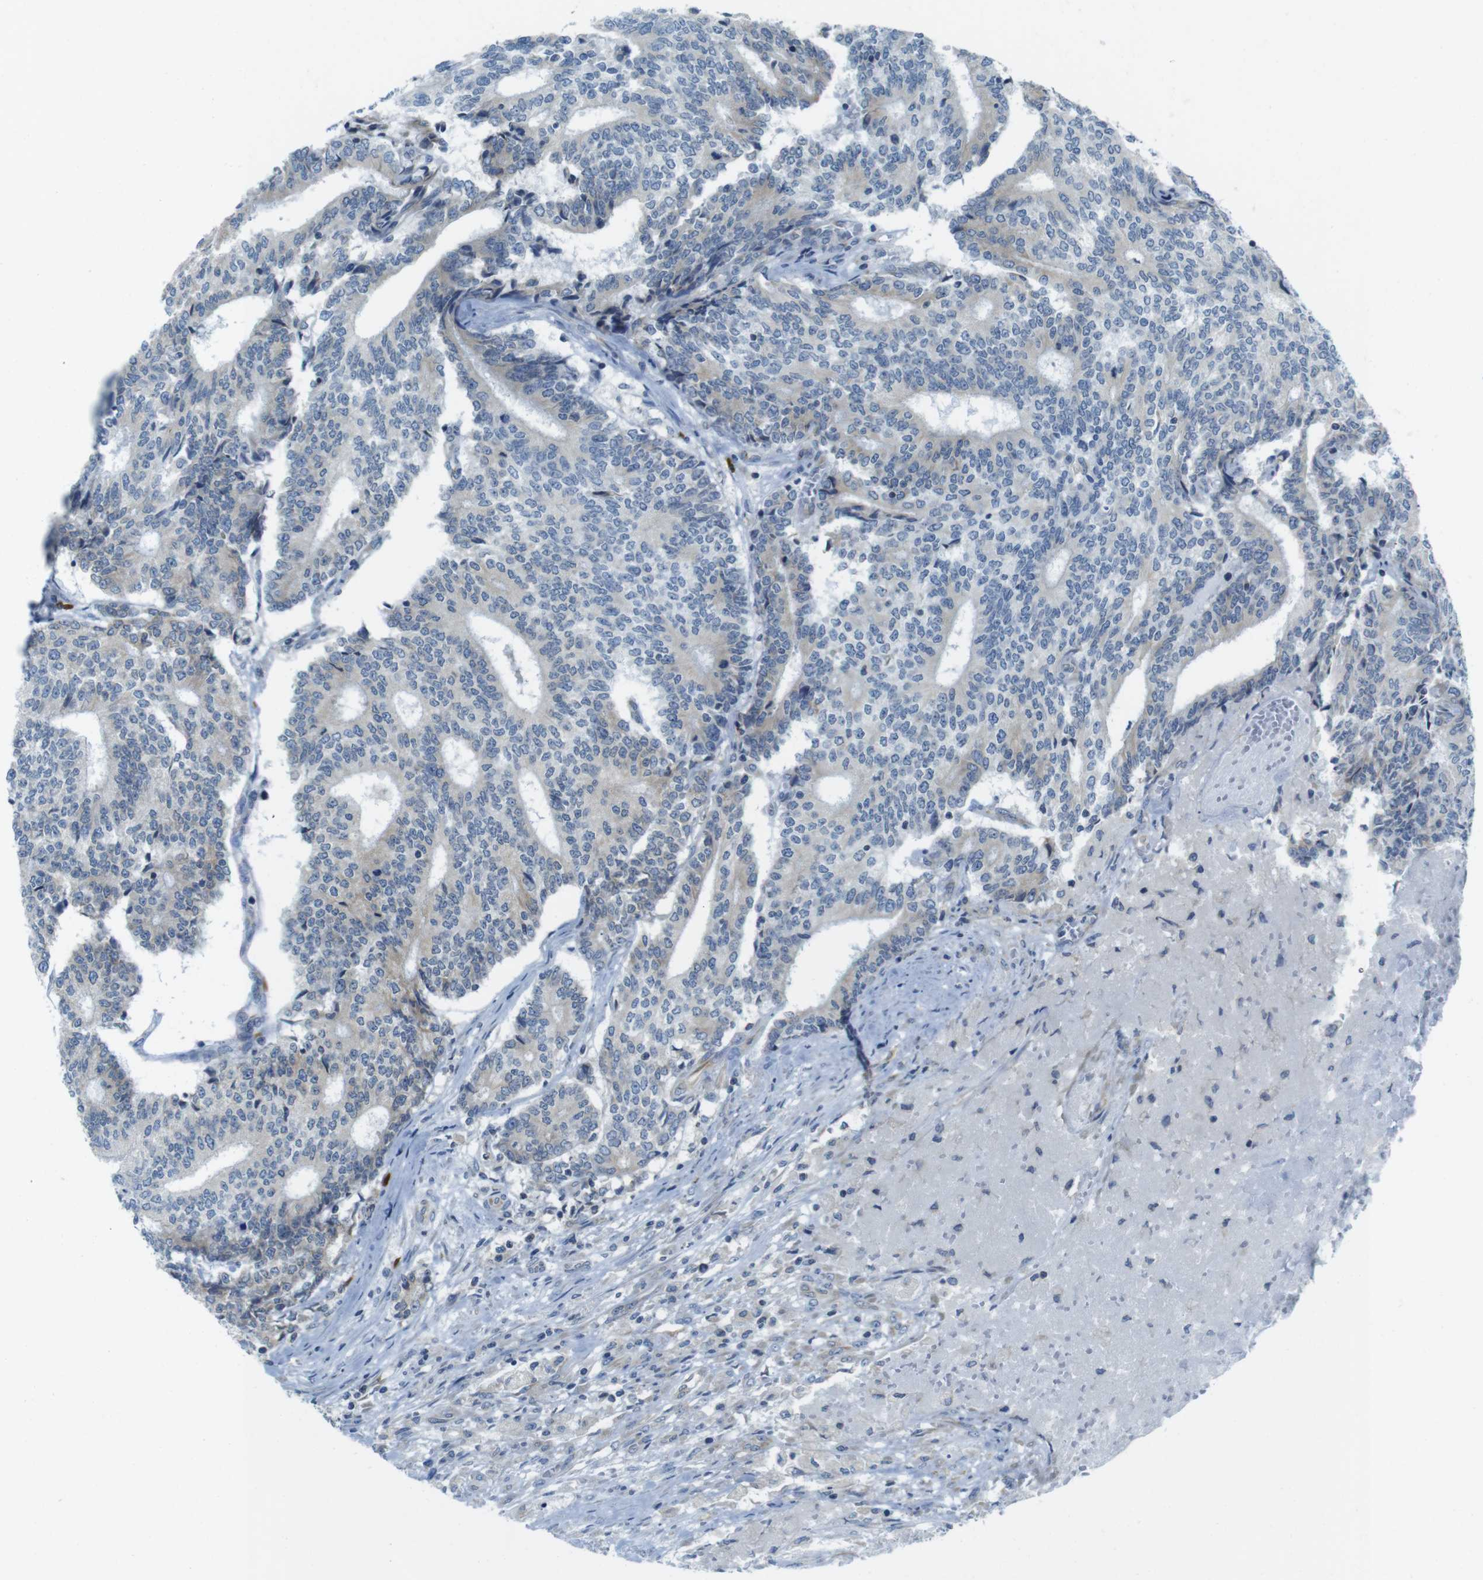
{"staining": {"intensity": "negative", "quantity": "none", "location": "none"}, "tissue": "prostate cancer", "cell_type": "Tumor cells", "image_type": "cancer", "snomed": [{"axis": "morphology", "description": "Normal tissue, NOS"}, {"axis": "morphology", "description": "Adenocarcinoma, High grade"}, {"axis": "topography", "description": "Prostate"}, {"axis": "topography", "description": "Seminal veicle"}], "caption": "Immunohistochemistry histopathology image of prostate cancer stained for a protein (brown), which exhibits no positivity in tumor cells.", "gene": "CLPTM1L", "patient": {"sex": "male", "age": 55}}